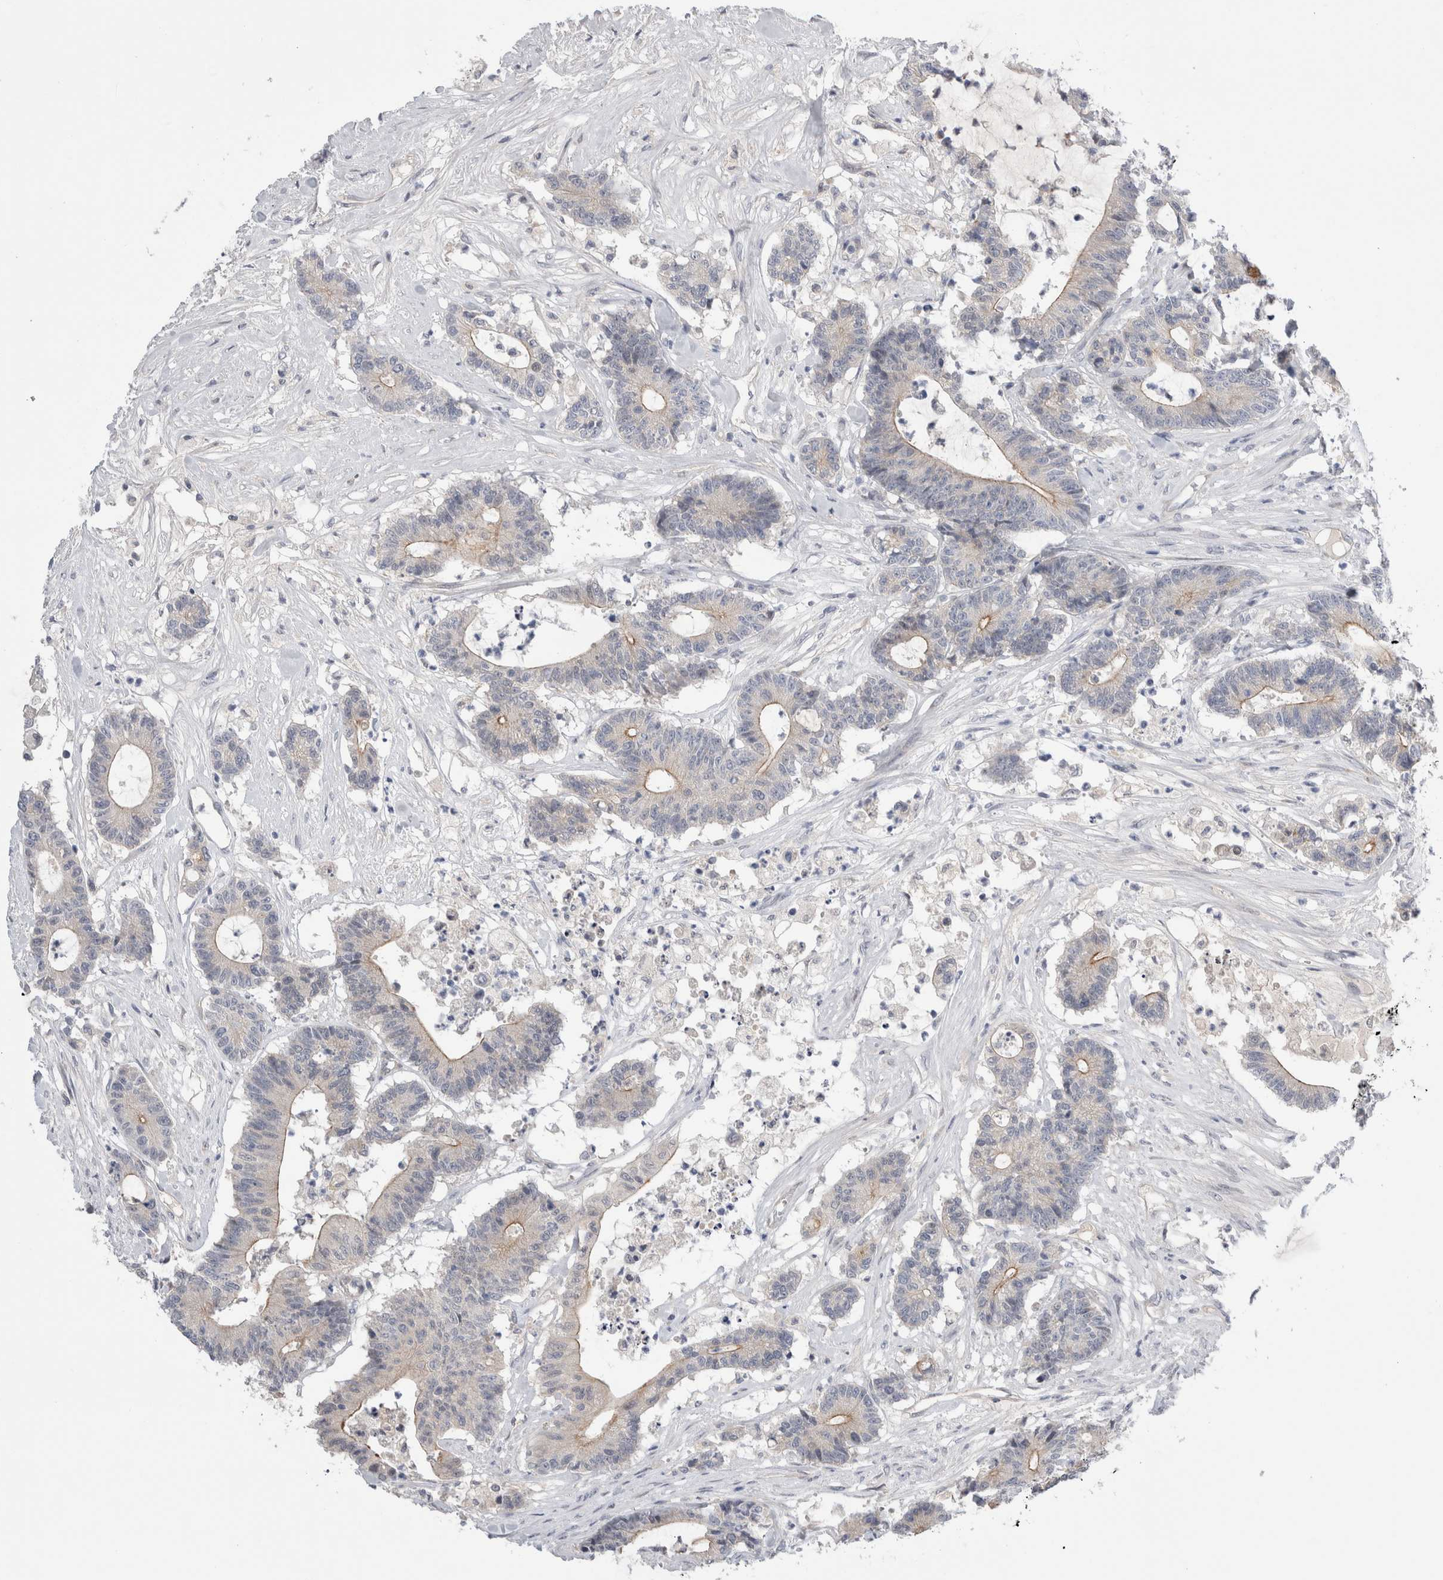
{"staining": {"intensity": "moderate", "quantity": "25%-75%", "location": "cytoplasmic/membranous"}, "tissue": "colorectal cancer", "cell_type": "Tumor cells", "image_type": "cancer", "snomed": [{"axis": "morphology", "description": "Adenocarcinoma, NOS"}, {"axis": "topography", "description": "Colon"}], "caption": "An image of colorectal cancer stained for a protein exhibits moderate cytoplasmic/membranous brown staining in tumor cells. (brown staining indicates protein expression, while blue staining denotes nuclei).", "gene": "TAFA5", "patient": {"sex": "female", "age": 84}}